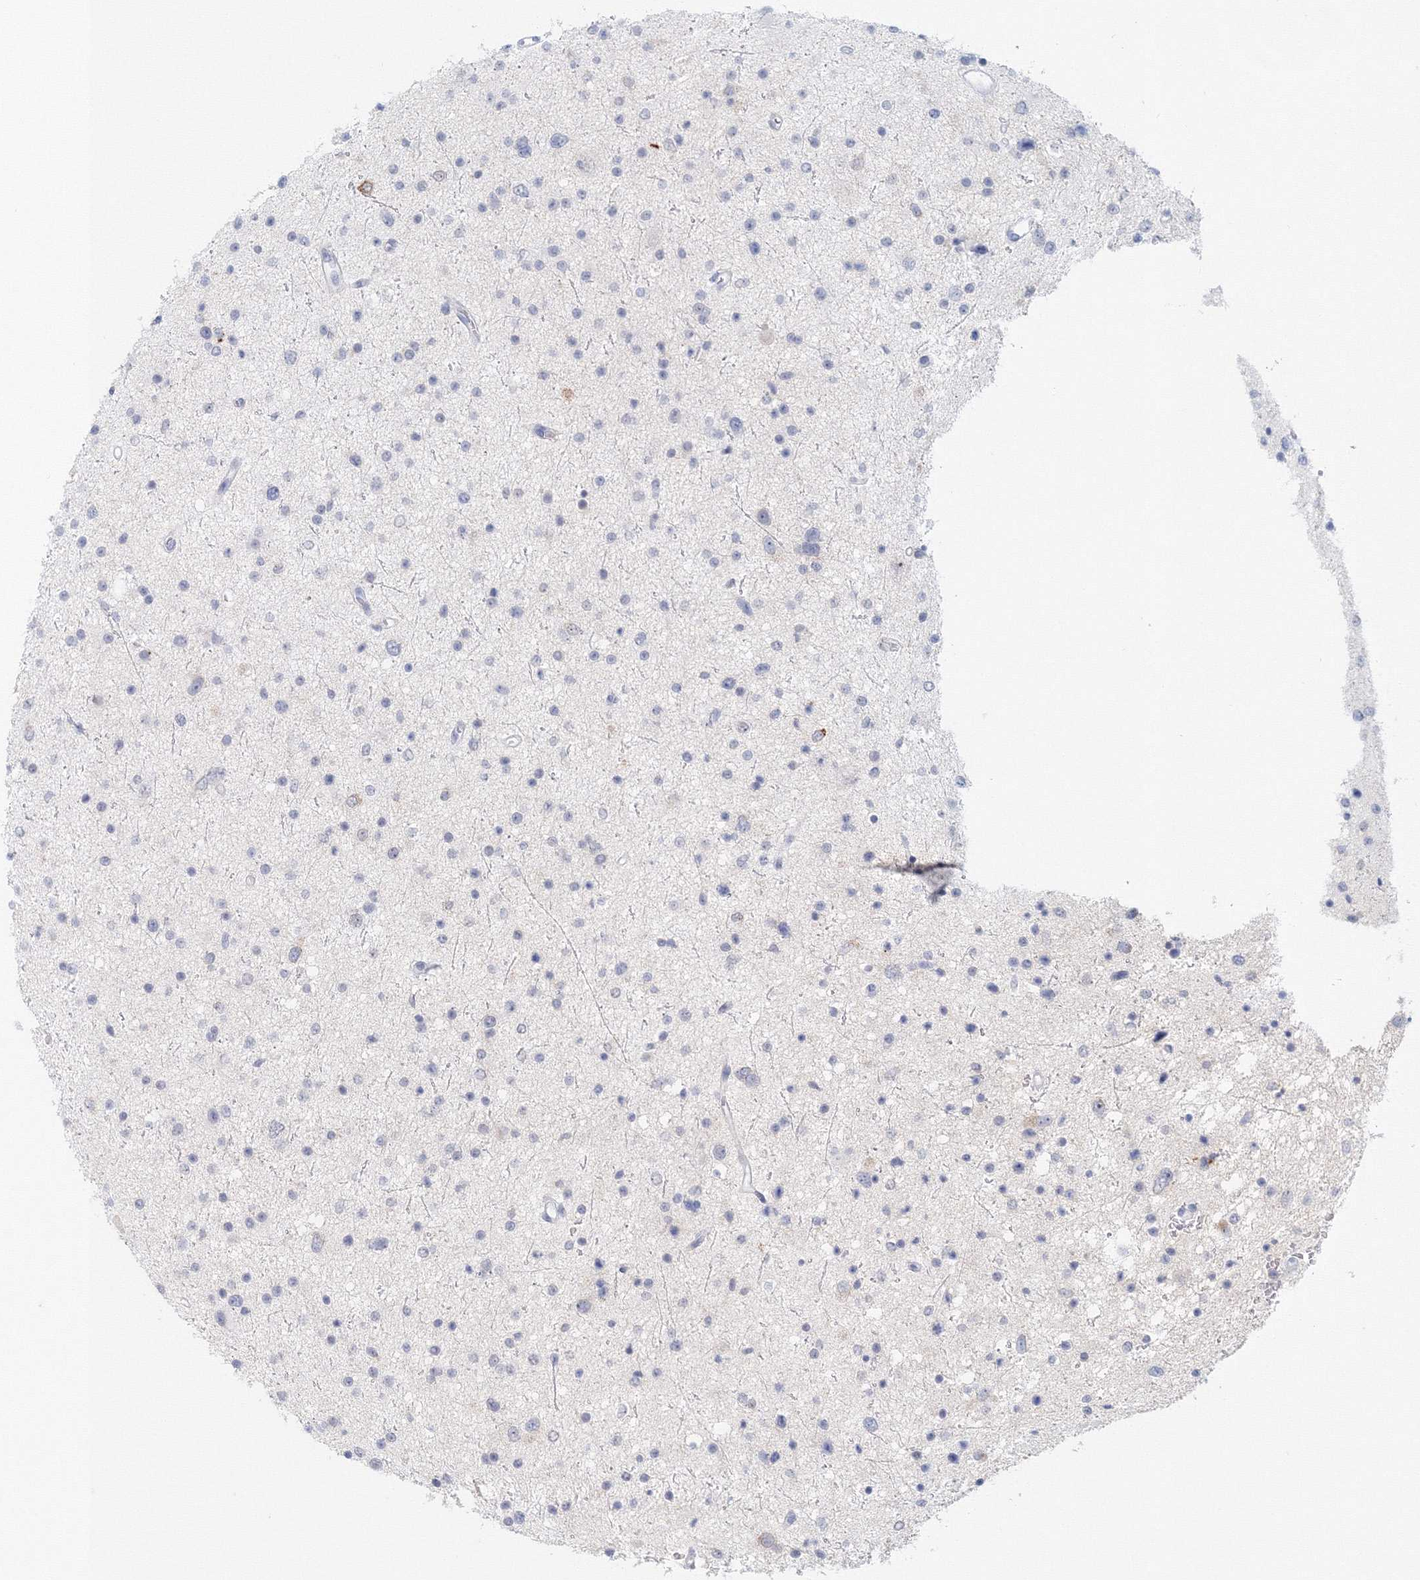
{"staining": {"intensity": "negative", "quantity": "none", "location": "none"}, "tissue": "glioma", "cell_type": "Tumor cells", "image_type": "cancer", "snomed": [{"axis": "morphology", "description": "Glioma, malignant, Low grade"}, {"axis": "topography", "description": "Brain"}], "caption": "Tumor cells are negative for brown protein staining in malignant glioma (low-grade).", "gene": "VSIG1", "patient": {"sex": "female", "age": 37}}